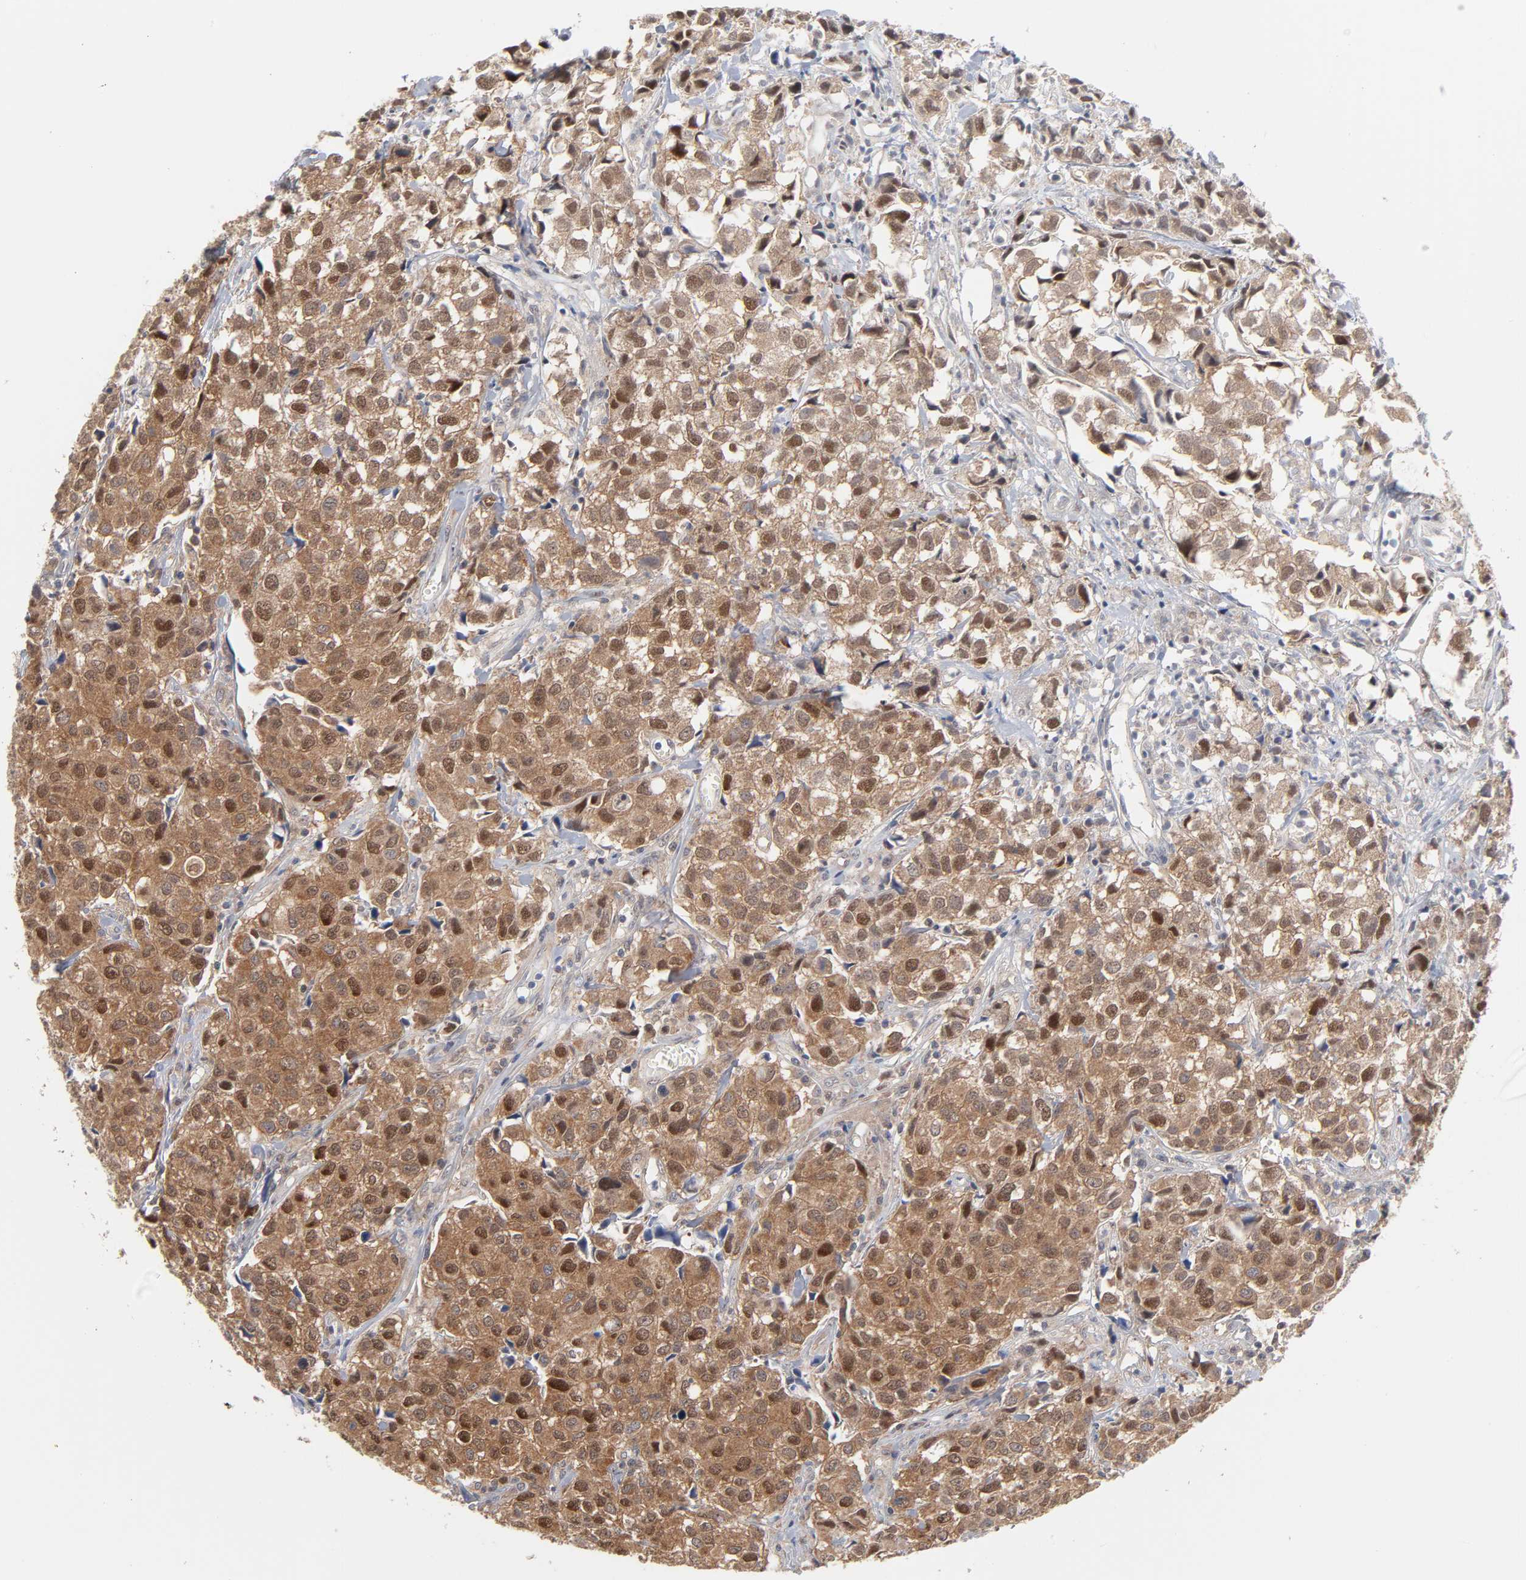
{"staining": {"intensity": "moderate", "quantity": "25%-75%", "location": "cytoplasmic/membranous"}, "tissue": "urothelial cancer", "cell_type": "Tumor cells", "image_type": "cancer", "snomed": [{"axis": "morphology", "description": "Urothelial carcinoma, High grade"}, {"axis": "topography", "description": "Urinary bladder"}], "caption": "Immunohistochemical staining of urothelial cancer shows moderate cytoplasmic/membranous protein positivity in approximately 25%-75% of tumor cells.", "gene": "UBL4A", "patient": {"sex": "female", "age": 75}}